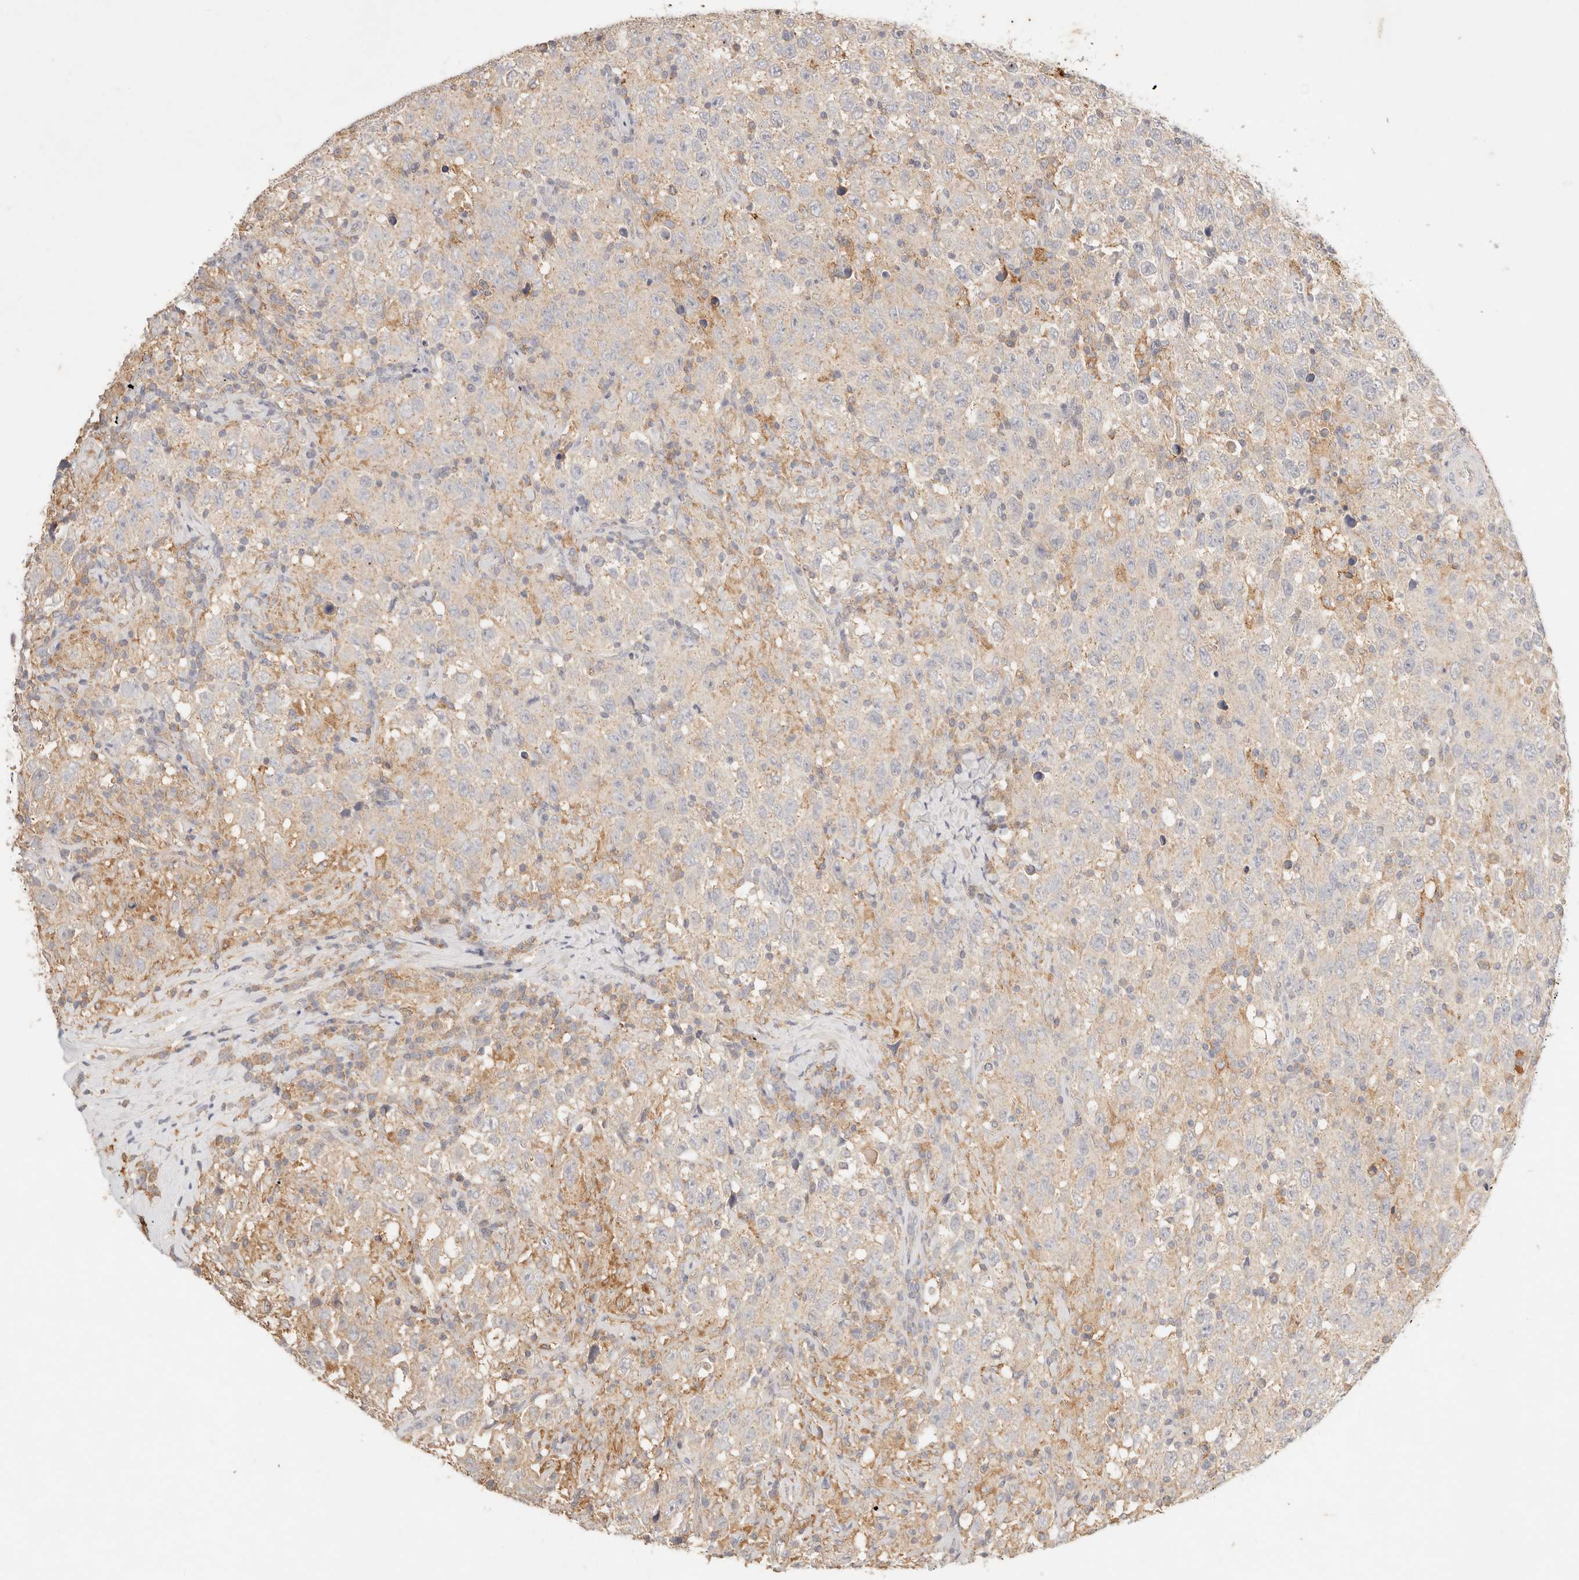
{"staining": {"intensity": "weak", "quantity": "25%-75%", "location": "cytoplasmic/membranous"}, "tissue": "testis cancer", "cell_type": "Tumor cells", "image_type": "cancer", "snomed": [{"axis": "morphology", "description": "Seminoma, NOS"}, {"axis": "topography", "description": "Testis"}], "caption": "Immunohistochemical staining of testis cancer demonstrates low levels of weak cytoplasmic/membranous staining in about 25%-75% of tumor cells.", "gene": "HK2", "patient": {"sex": "male", "age": 41}}